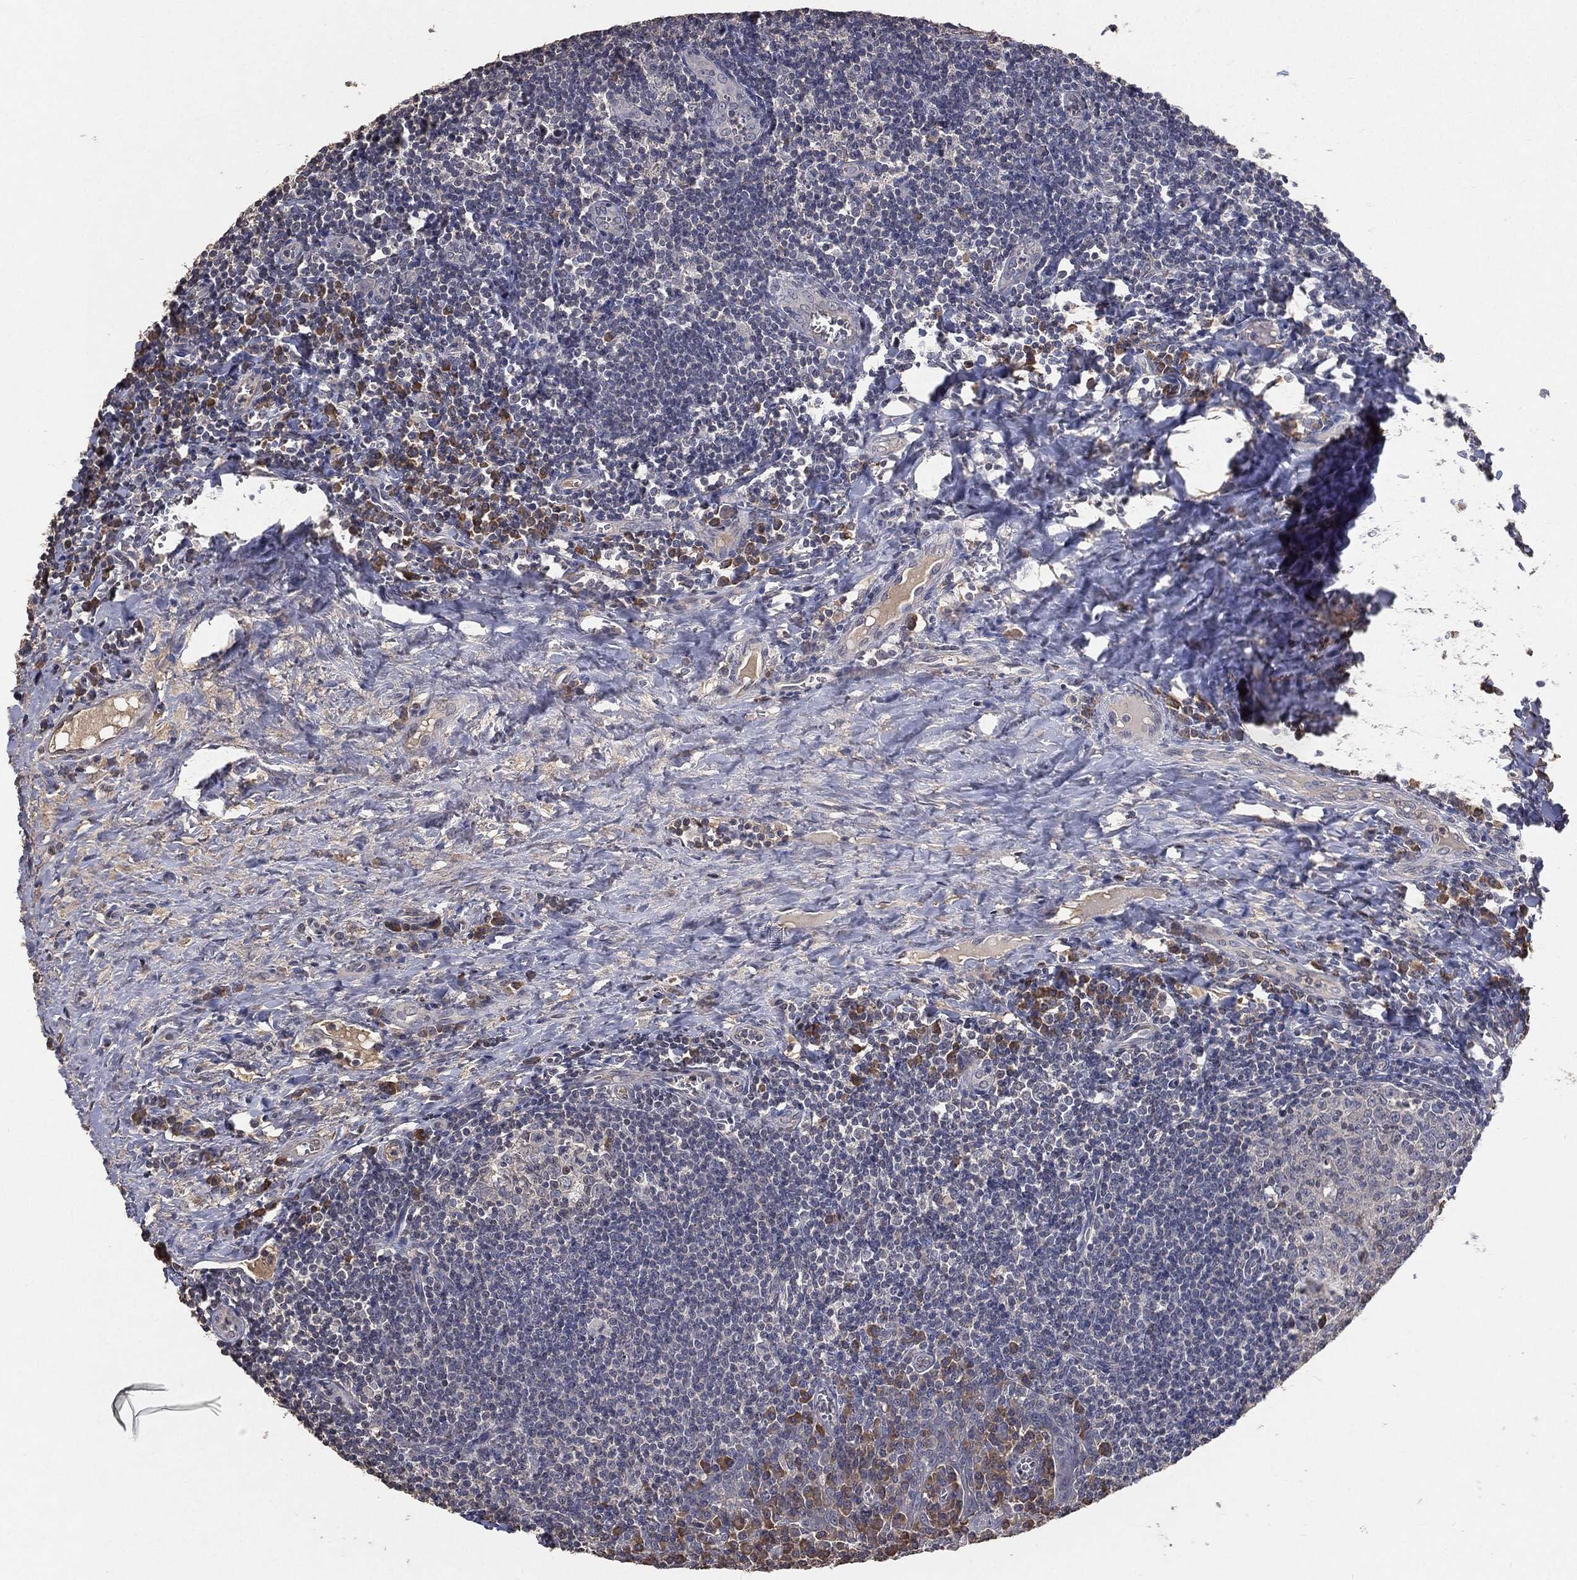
{"staining": {"intensity": "moderate", "quantity": "<25%", "location": "cytoplasmic/membranous"}, "tissue": "tonsil", "cell_type": "Germinal center cells", "image_type": "normal", "snomed": [{"axis": "morphology", "description": "Normal tissue, NOS"}, {"axis": "morphology", "description": "Inflammation, NOS"}, {"axis": "topography", "description": "Tonsil"}], "caption": "Tonsil stained with immunohistochemistry (IHC) demonstrates moderate cytoplasmic/membranous positivity in about <25% of germinal center cells. Immunohistochemistry (ihc) stains the protein in brown and the nuclei are stained blue.", "gene": "SNAP25", "patient": {"sex": "female", "age": 31}}